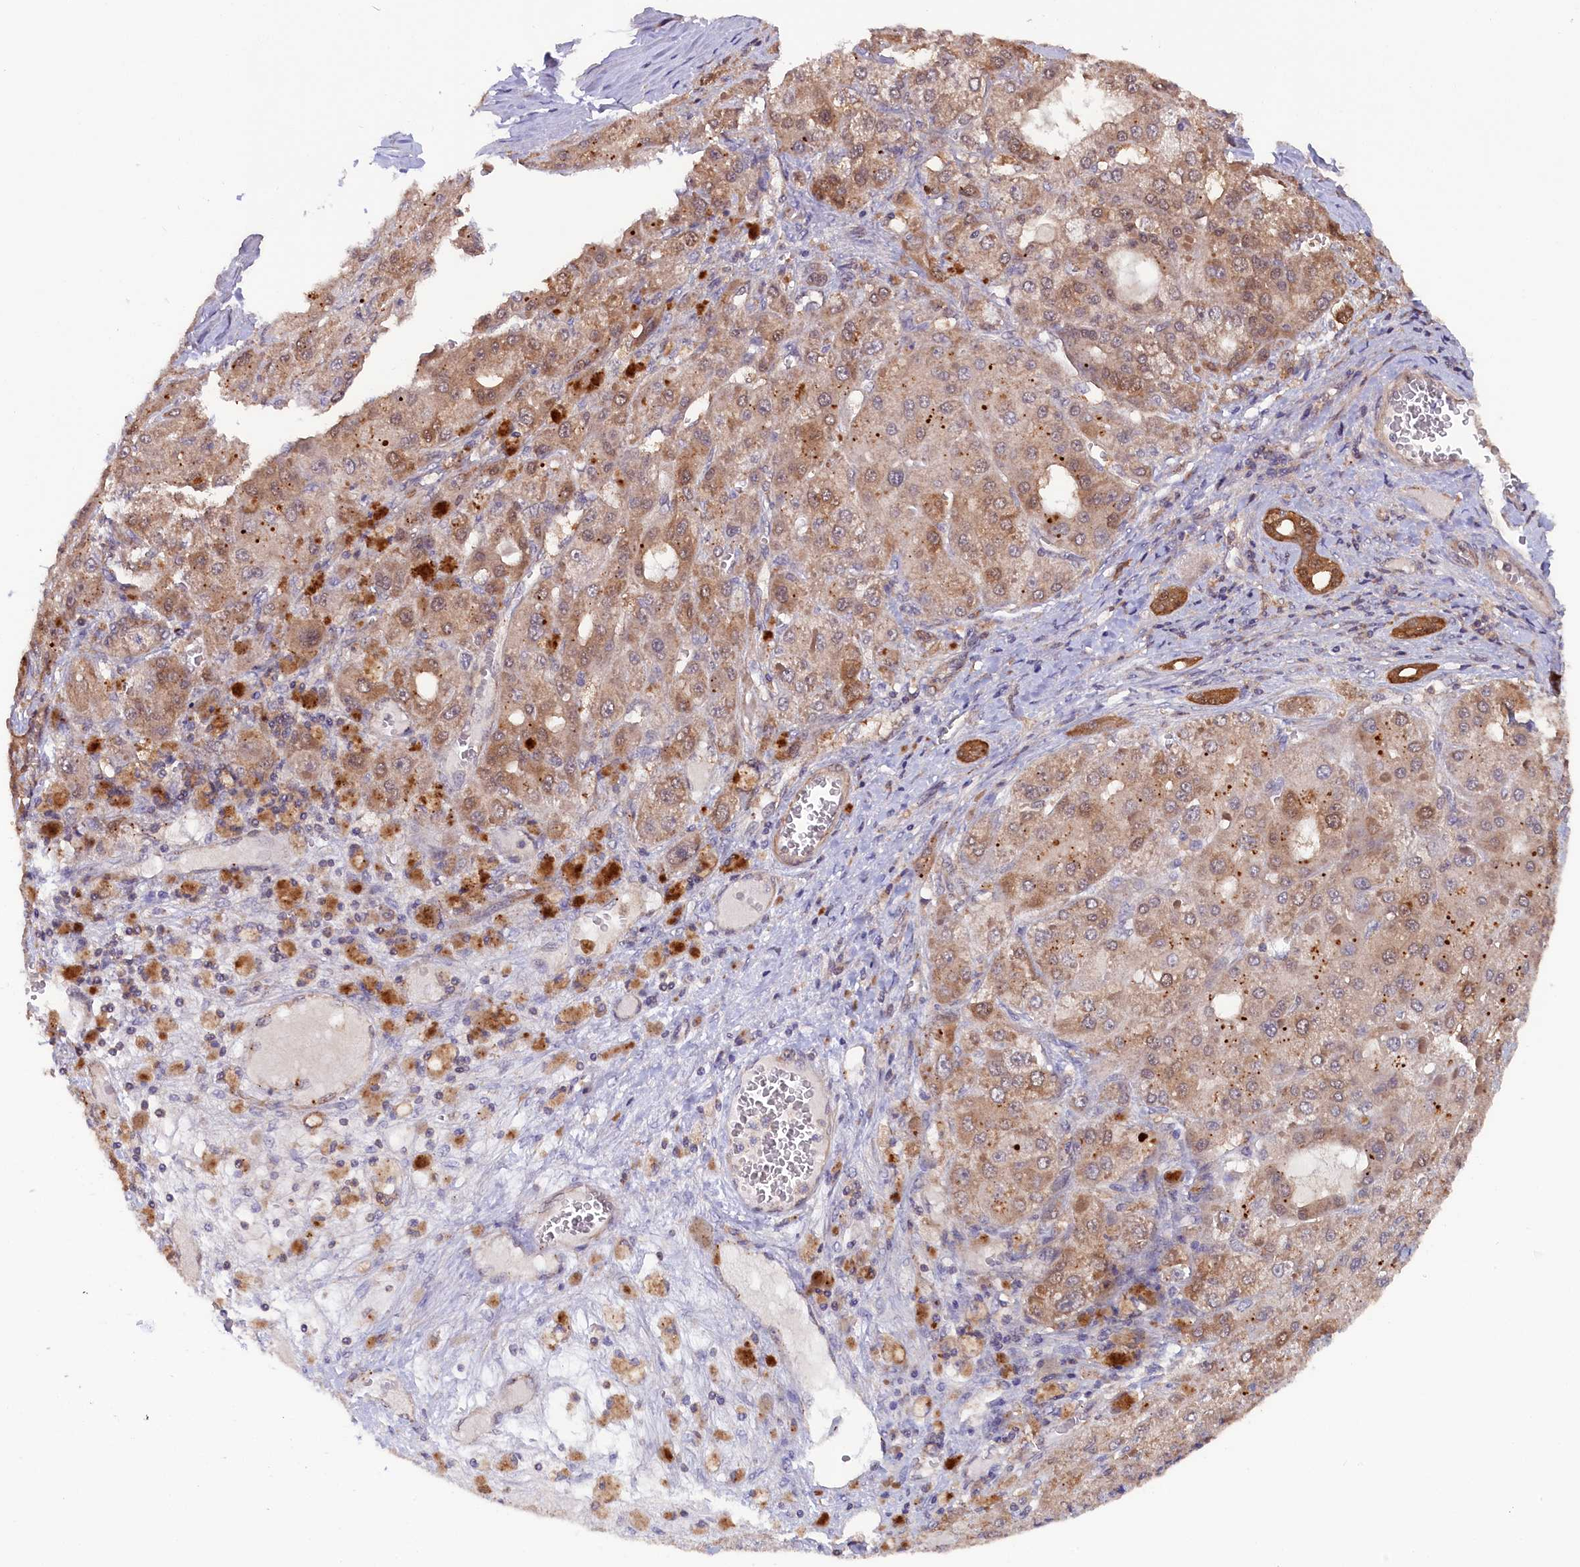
{"staining": {"intensity": "moderate", "quantity": "25%-75%", "location": "cytoplasmic/membranous"}, "tissue": "liver cancer", "cell_type": "Tumor cells", "image_type": "cancer", "snomed": [{"axis": "morphology", "description": "Carcinoma, Hepatocellular, NOS"}, {"axis": "topography", "description": "Liver"}], "caption": "The histopathology image reveals immunohistochemical staining of liver hepatocellular carcinoma. There is moderate cytoplasmic/membranous staining is present in about 25%-75% of tumor cells. (DAB IHC, brown staining for protein, blue staining for nuclei).", "gene": "JPT2", "patient": {"sex": "female", "age": 73}}